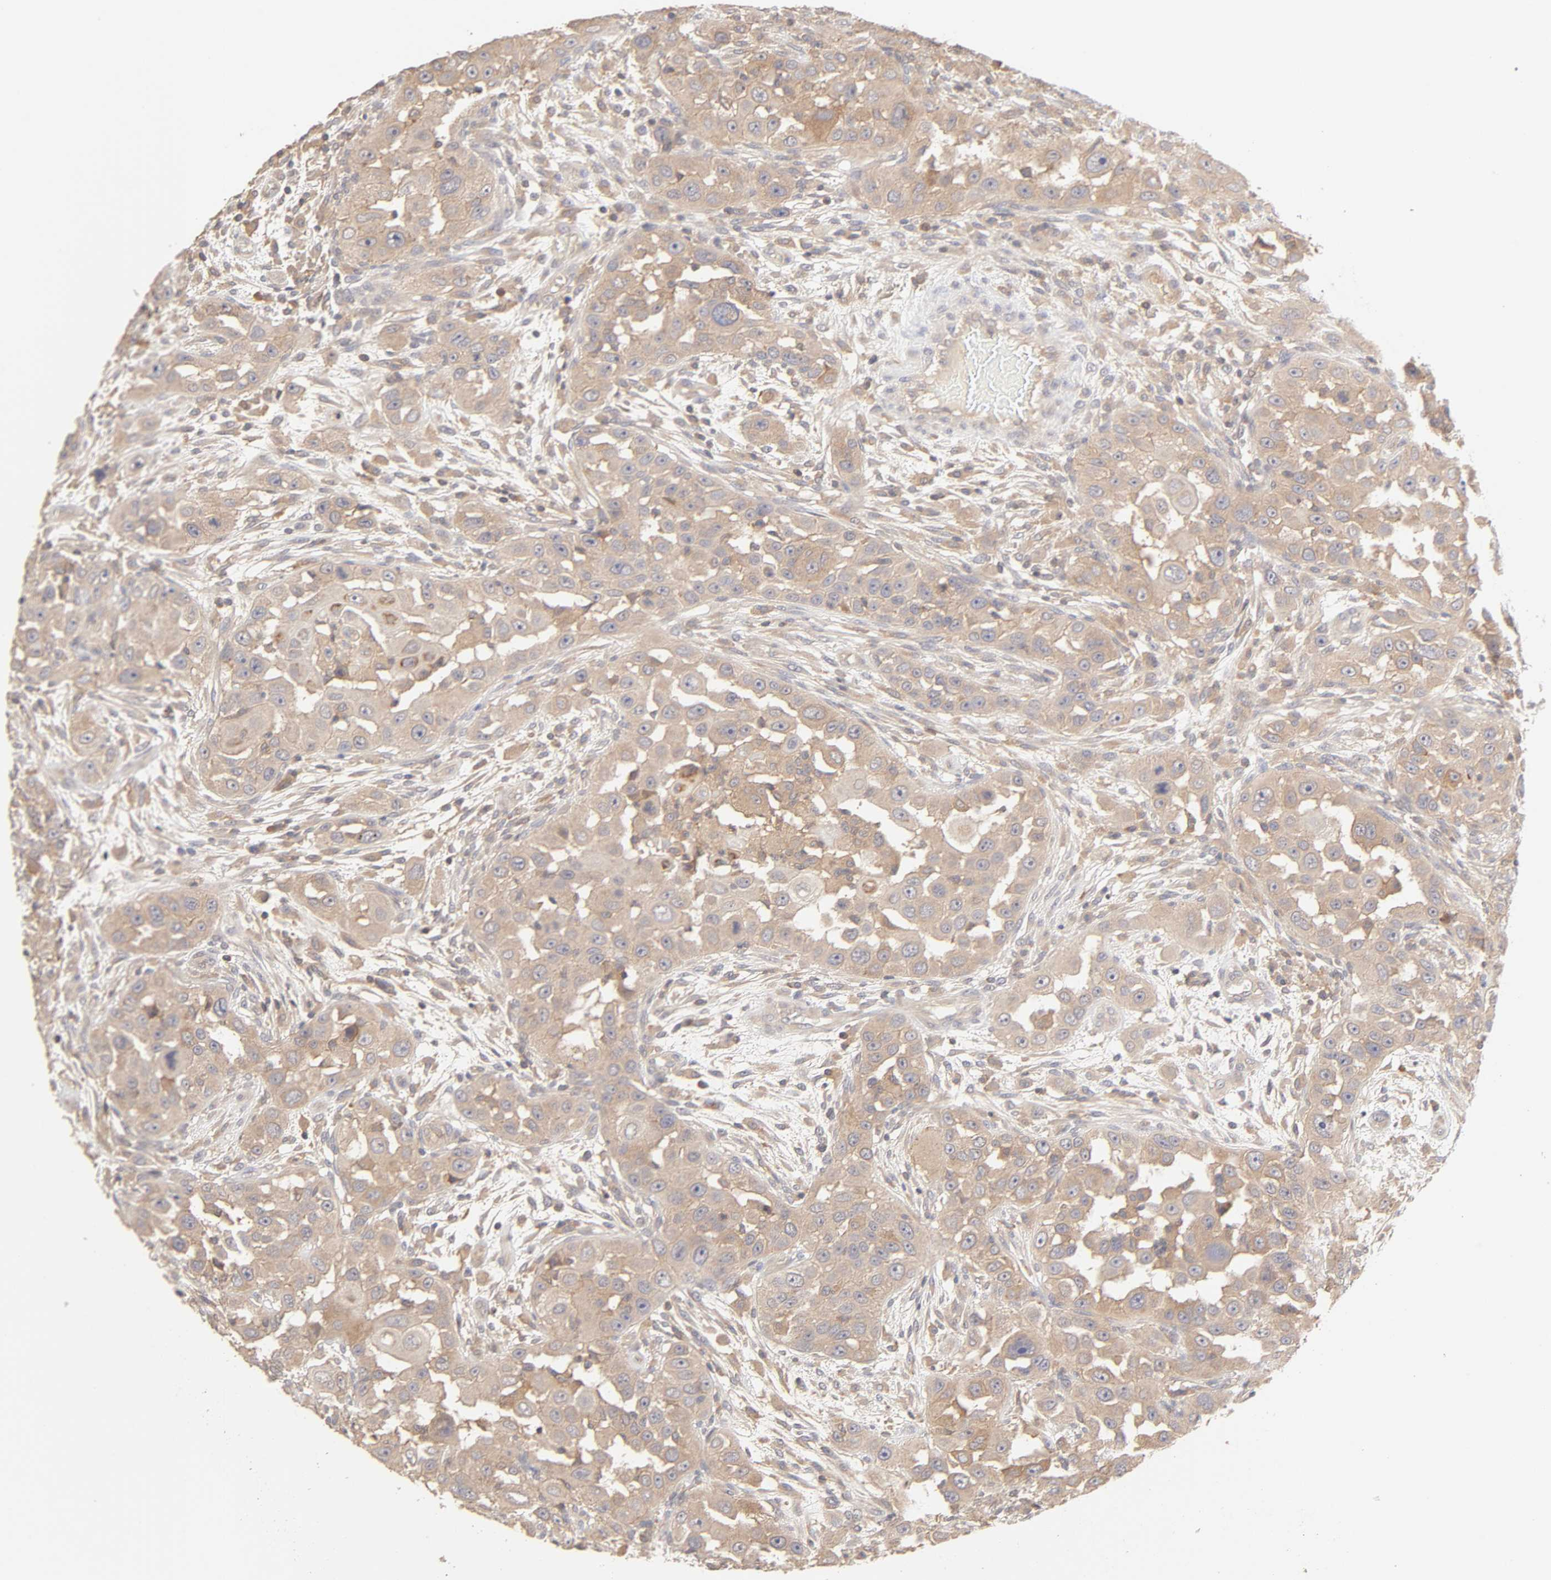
{"staining": {"intensity": "weak", "quantity": ">75%", "location": "cytoplasmic/membranous"}, "tissue": "head and neck cancer", "cell_type": "Tumor cells", "image_type": "cancer", "snomed": [{"axis": "morphology", "description": "Carcinoma, NOS"}, {"axis": "topography", "description": "Head-Neck"}], "caption": "Weak cytoplasmic/membranous protein positivity is present in approximately >75% of tumor cells in head and neck carcinoma.", "gene": "AP1G2", "patient": {"sex": "male", "age": 87}}